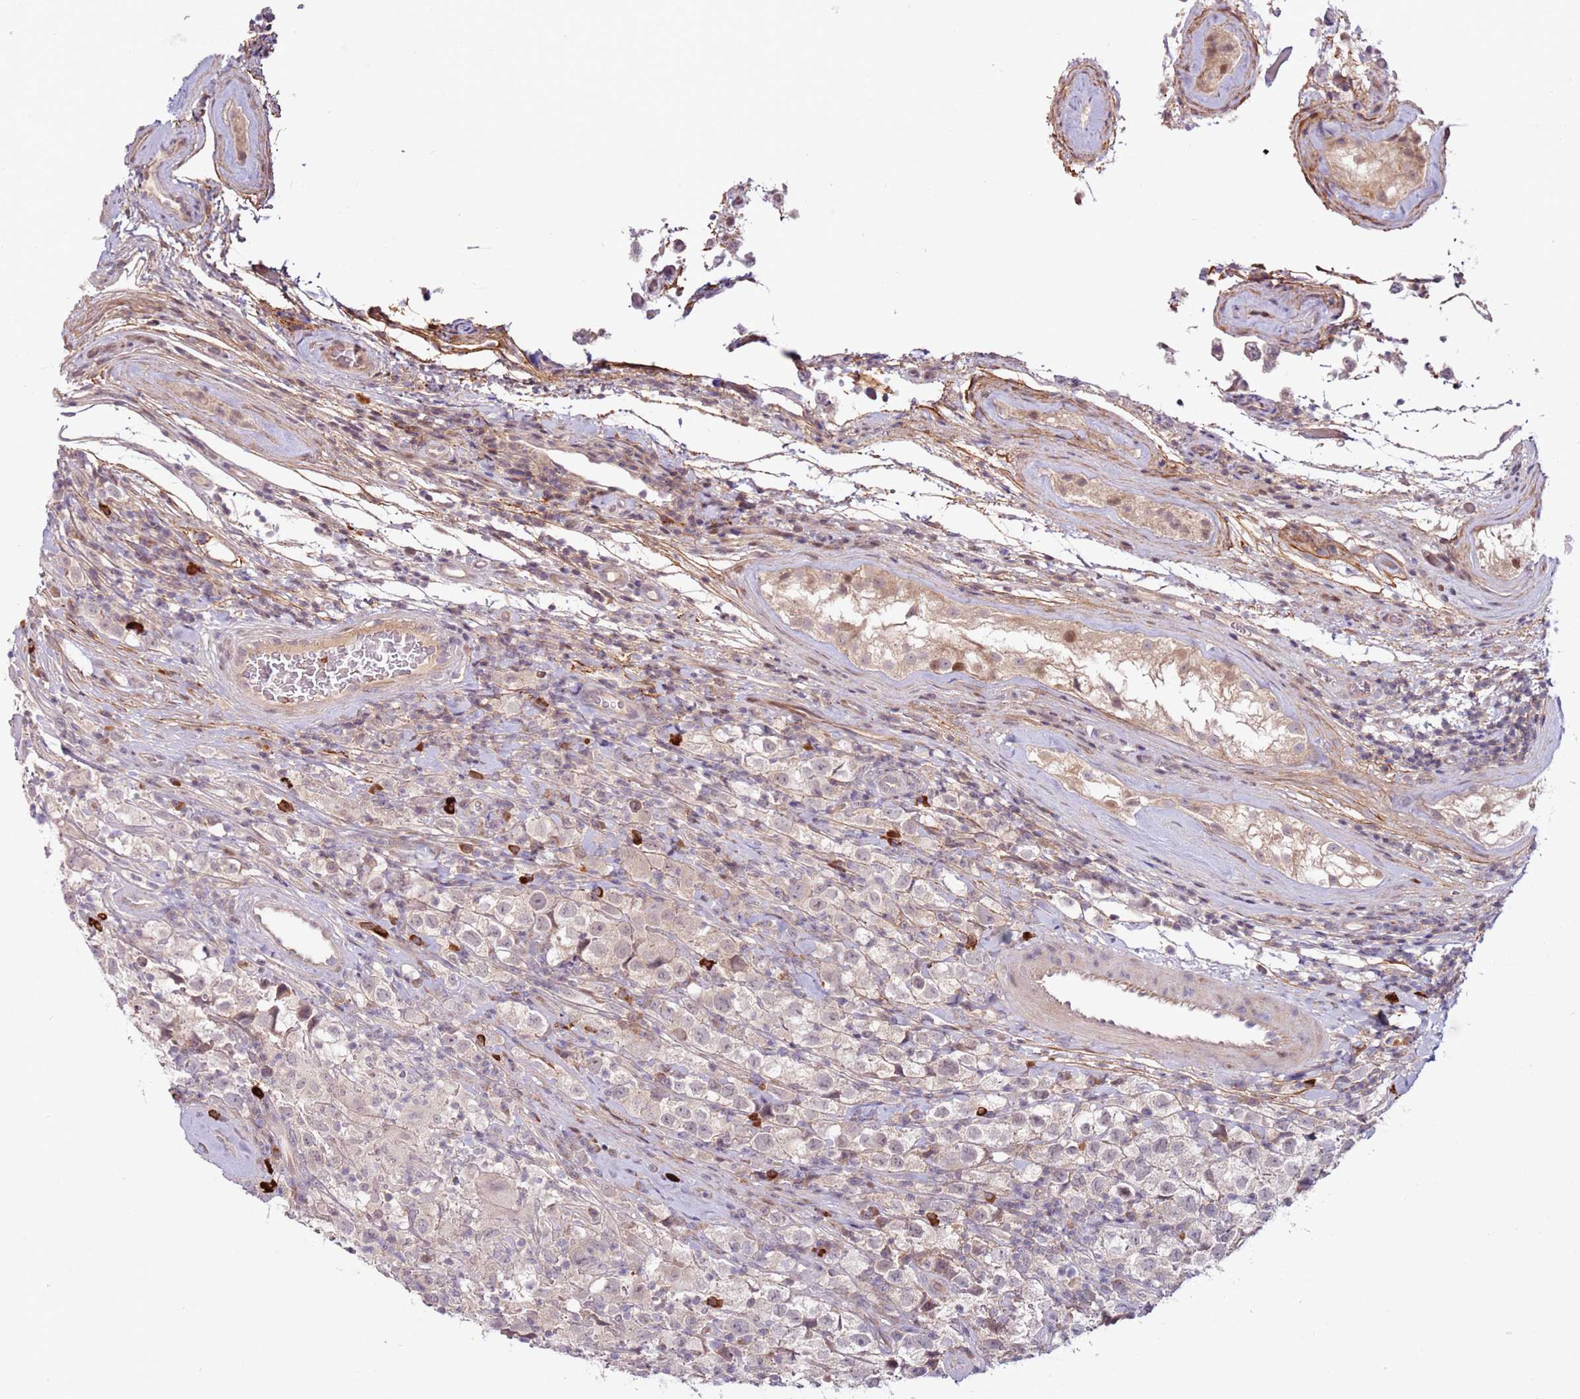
{"staining": {"intensity": "negative", "quantity": "none", "location": "none"}, "tissue": "testis cancer", "cell_type": "Tumor cells", "image_type": "cancer", "snomed": [{"axis": "morphology", "description": "Seminoma, NOS"}, {"axis": "morphology", "description": "Carcinoma, Embryonal, NOS"}, {"axis": "topography", "description": "Testis"}], "caption": "Histopathology image shows no significant protein positivity in tumor cells of embryonal carcinoma (testis).", "gene": "MTG2", "patient": {"sex": "male", "age": 41}}